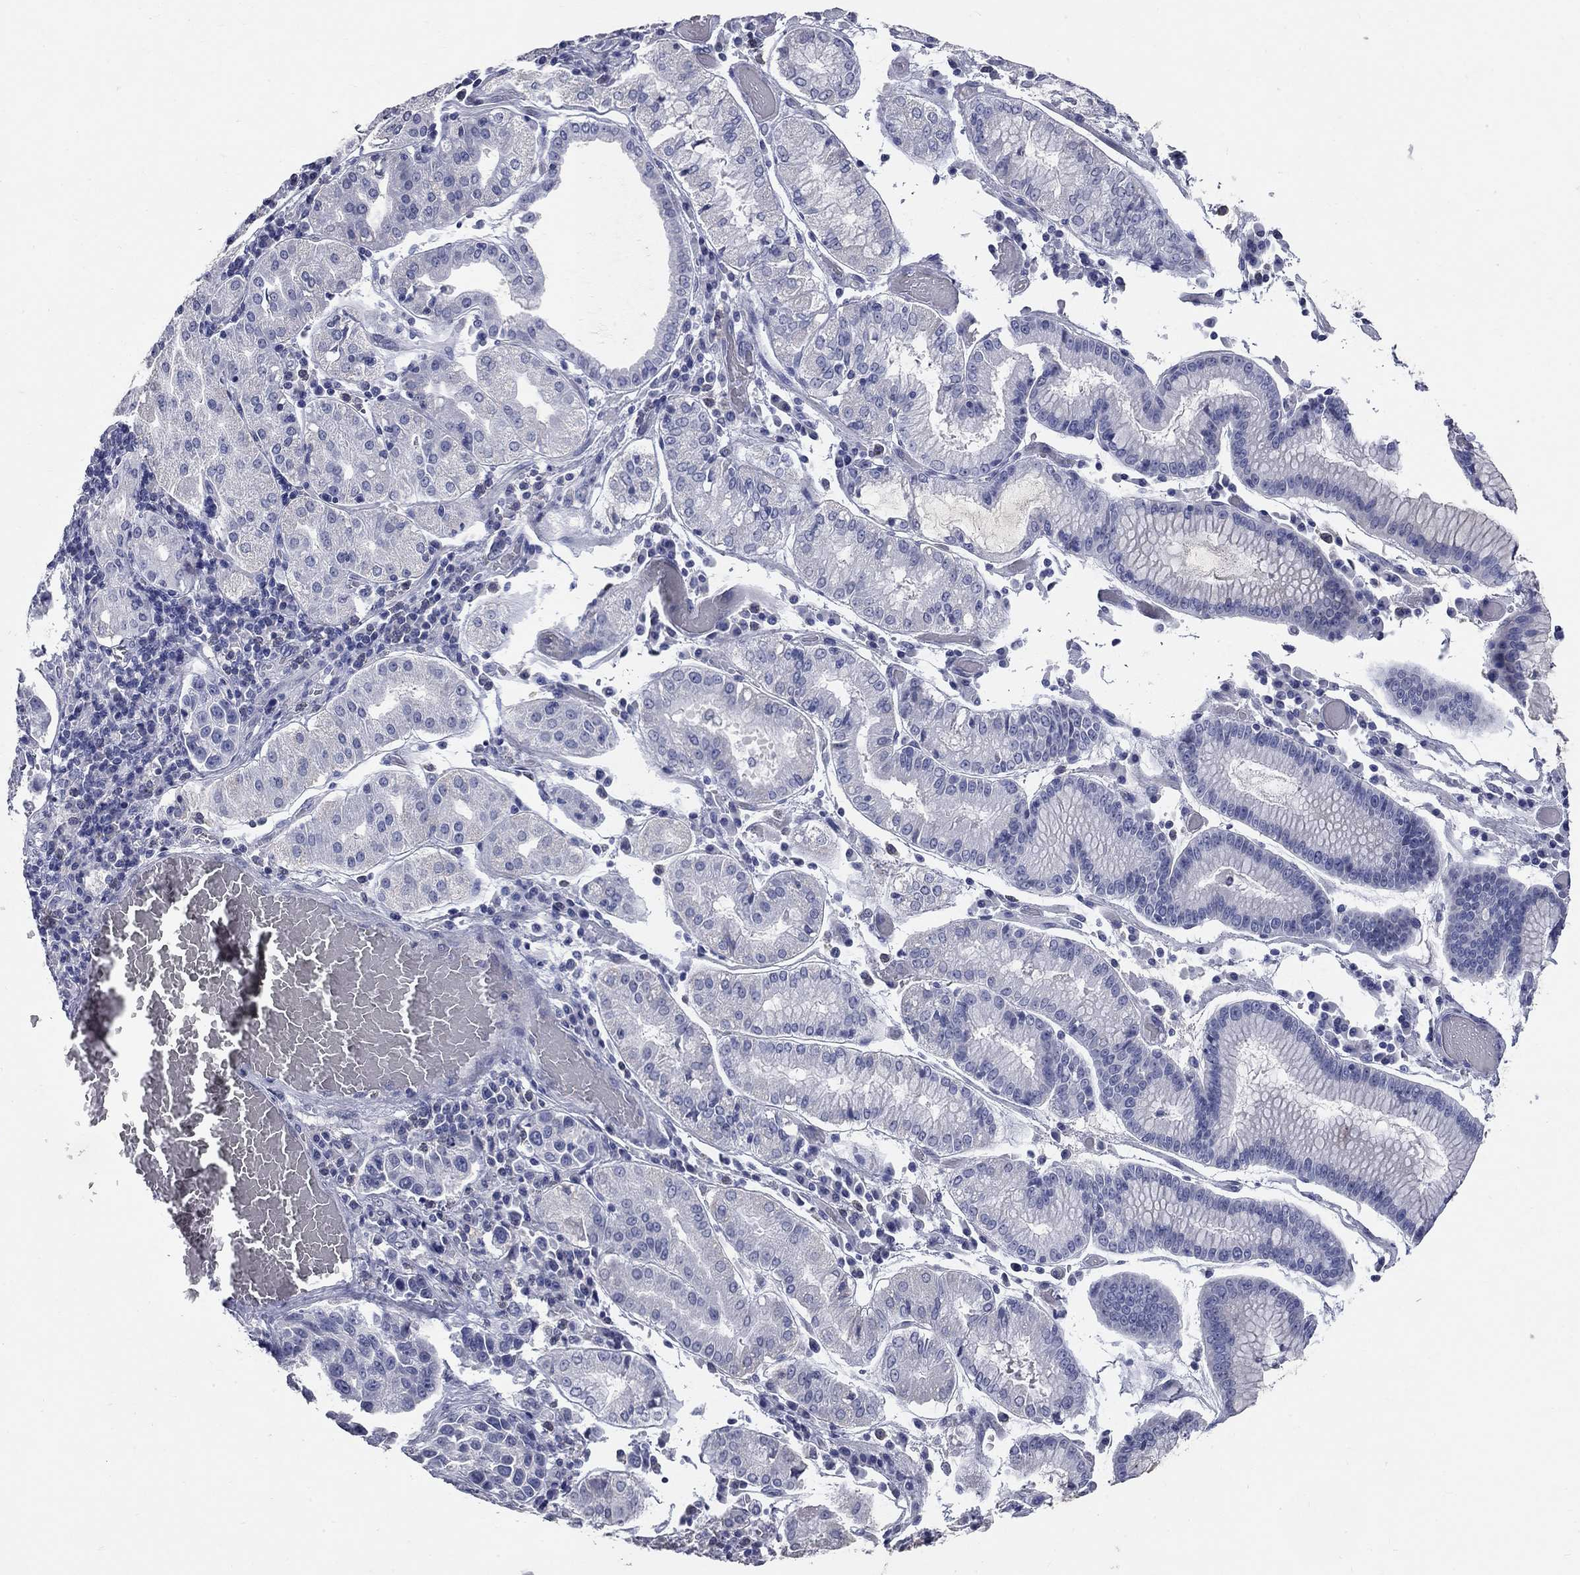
{"staining": {"intensity": "negative", "quantity": "none", "location": "none"}, "tissue": "stomach cancer", "cell_type": "Tumor cells", "image_type": "cancer", "snomed": [{"axis": "morphology", "description": "Adenocarcinoma, NOS"}, {"axis": "topography", "description": "Stomach"}], "caption": "High magnification brightfield microscopy of stomach adenocarcinoma stained with DAB (3,3'-diaminobenzidine) (brown) and counterstained with hematoxylin (blue): tumor cells show no significant expression.", "gene": "SYT12", "patient": {"sex": "male", "age": 93}}